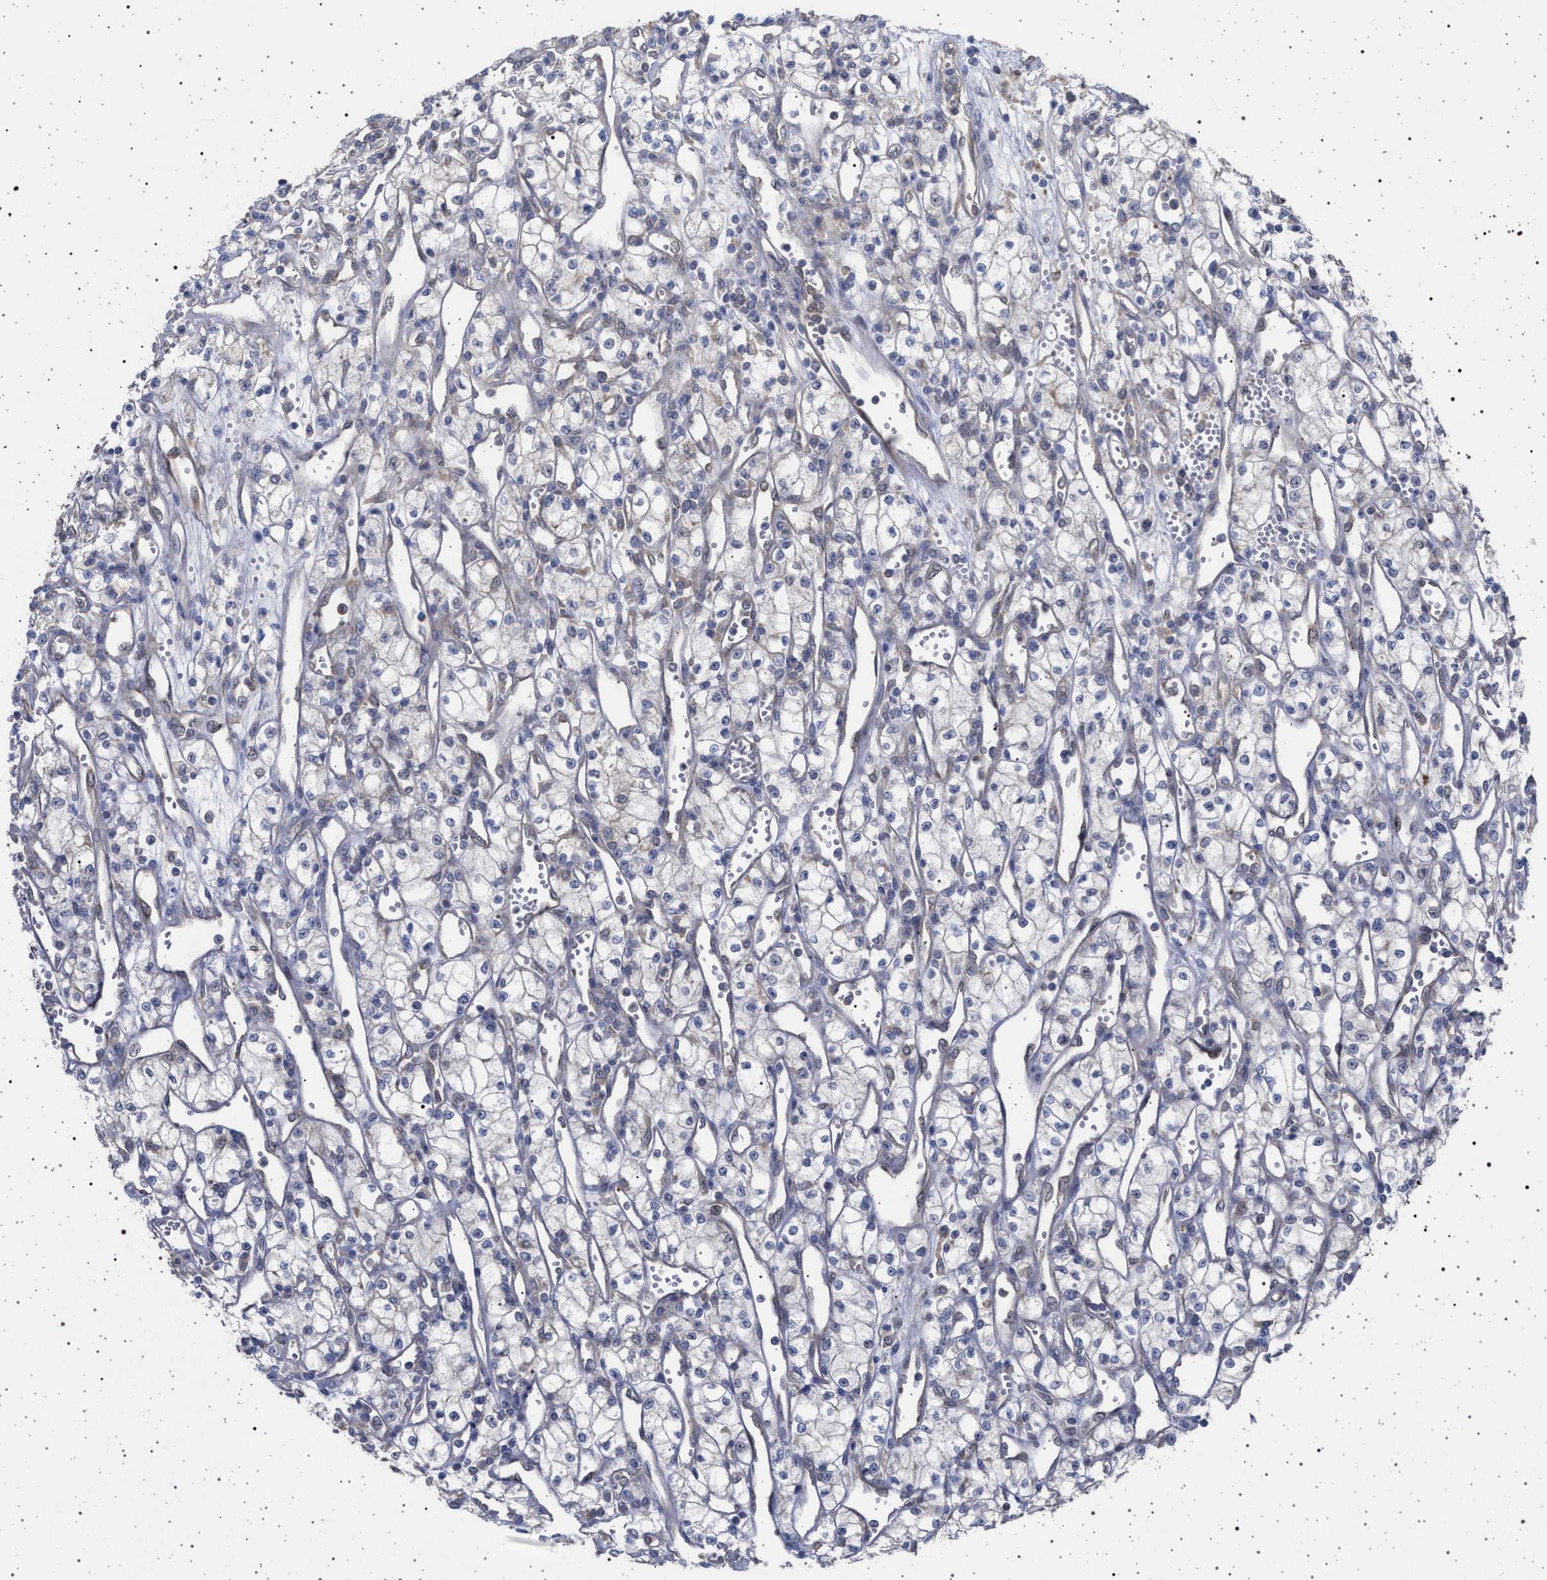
{"staining": {"intensity": "negative", "quantity": "none", "location": "none"}, "tissue": "renal cancer", "cell_type": "Tumor cells", "image_type": "cancer", "snomed": [{"axis": "morphology", "description": "Adenocarcinoma, NOS"}, {"axis": "topography", "description": "Kidney"}], "caption": "Renal cancer (adenocarcinoma) was stained to show a protein in brown. There is no significant positivity in tumor cells.", "gene": "RBM48", "patient": {"sex": "male", "age": 59}}